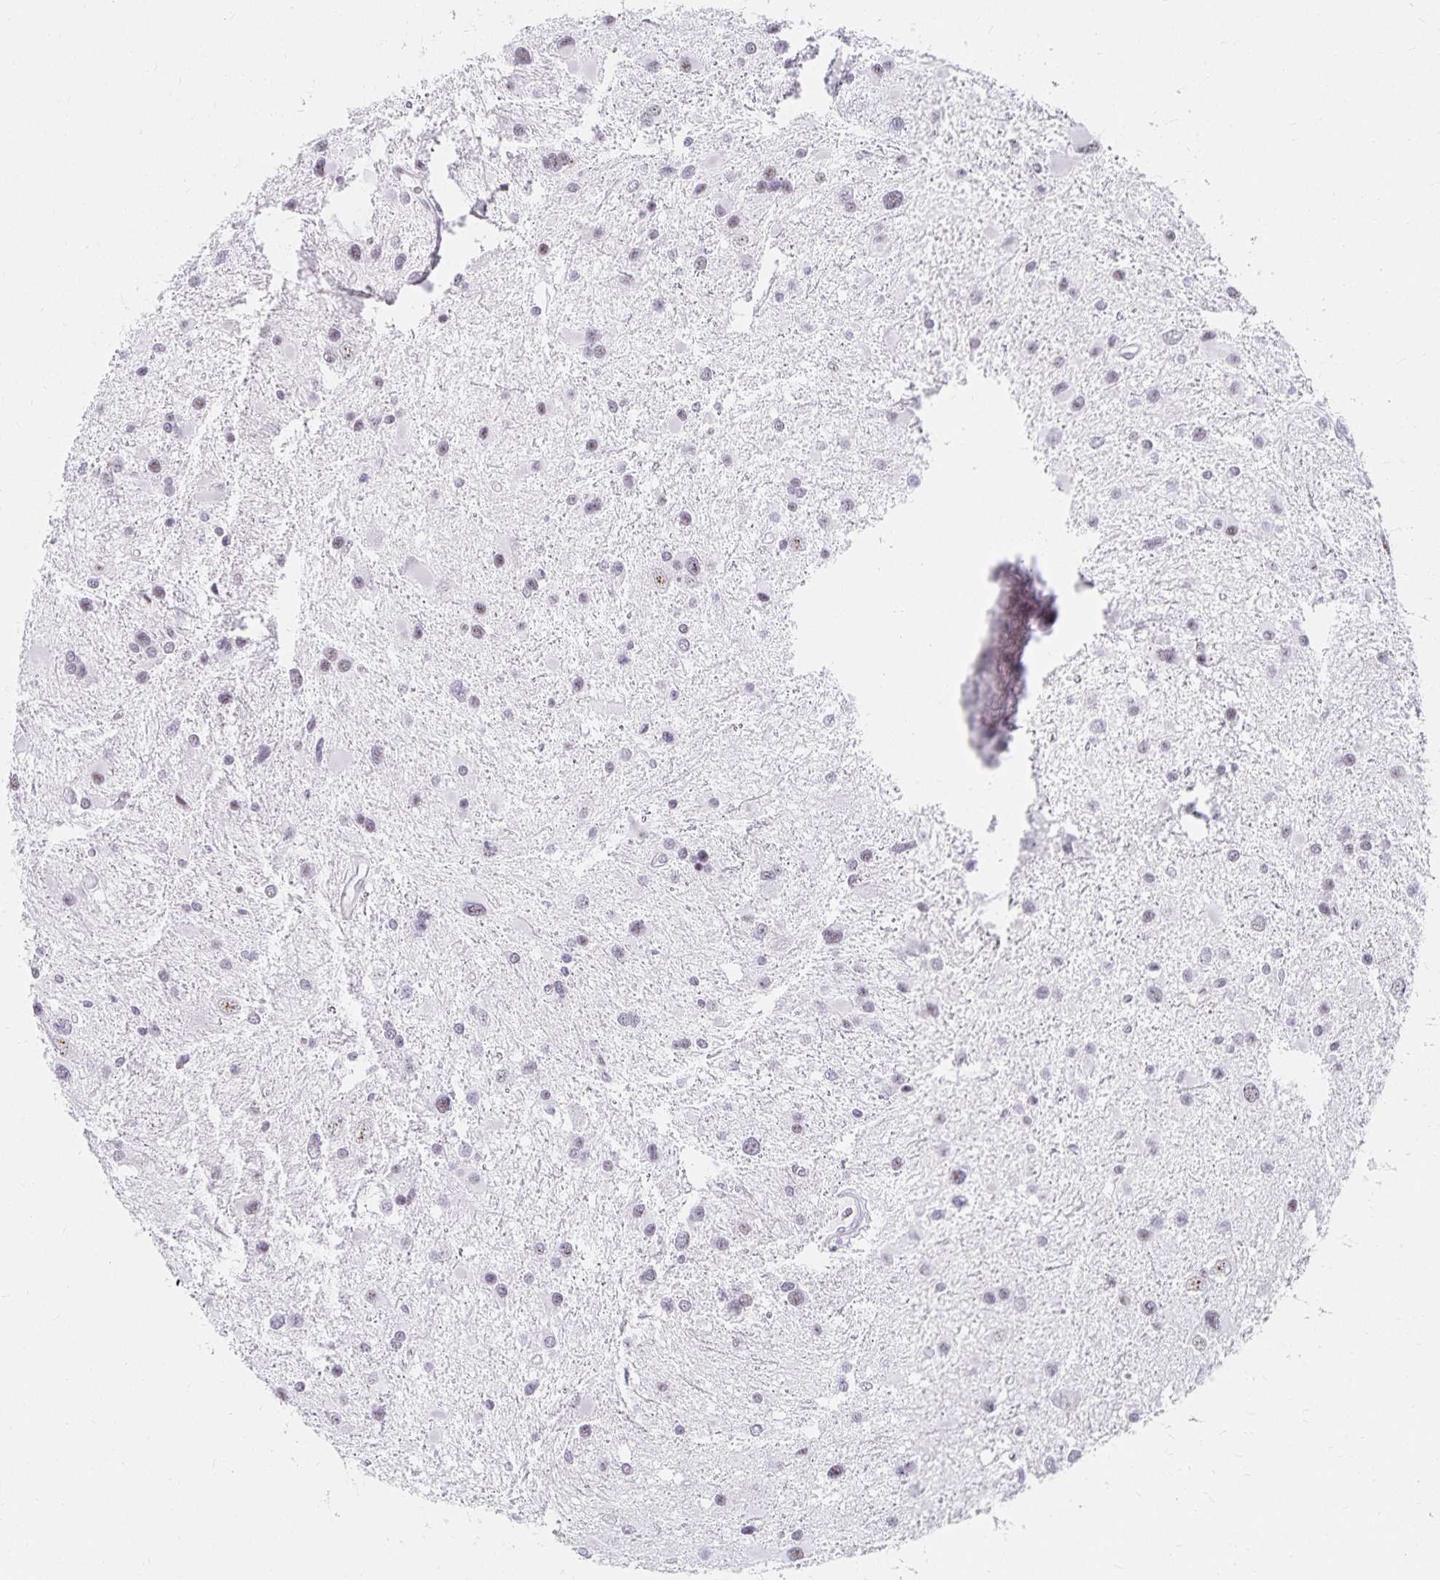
{"staining": {"intensity": "negative", "quantity": "none", "location": "none"}, "tissue": "glioma", "cell_type": "Tumor cells", "image_type": "cancer", "snomed": [{"axis": "morphology", "description": "Glioma, malignant, Low grade"}, {"axis": "topography", "description": "Brain"}], "caption": "DAB immunohistochemical staining of glioma shows no significant positivity in tumor cells.", "gene": "C20orf85", "patient": {"sex": "female", "age": 32}}